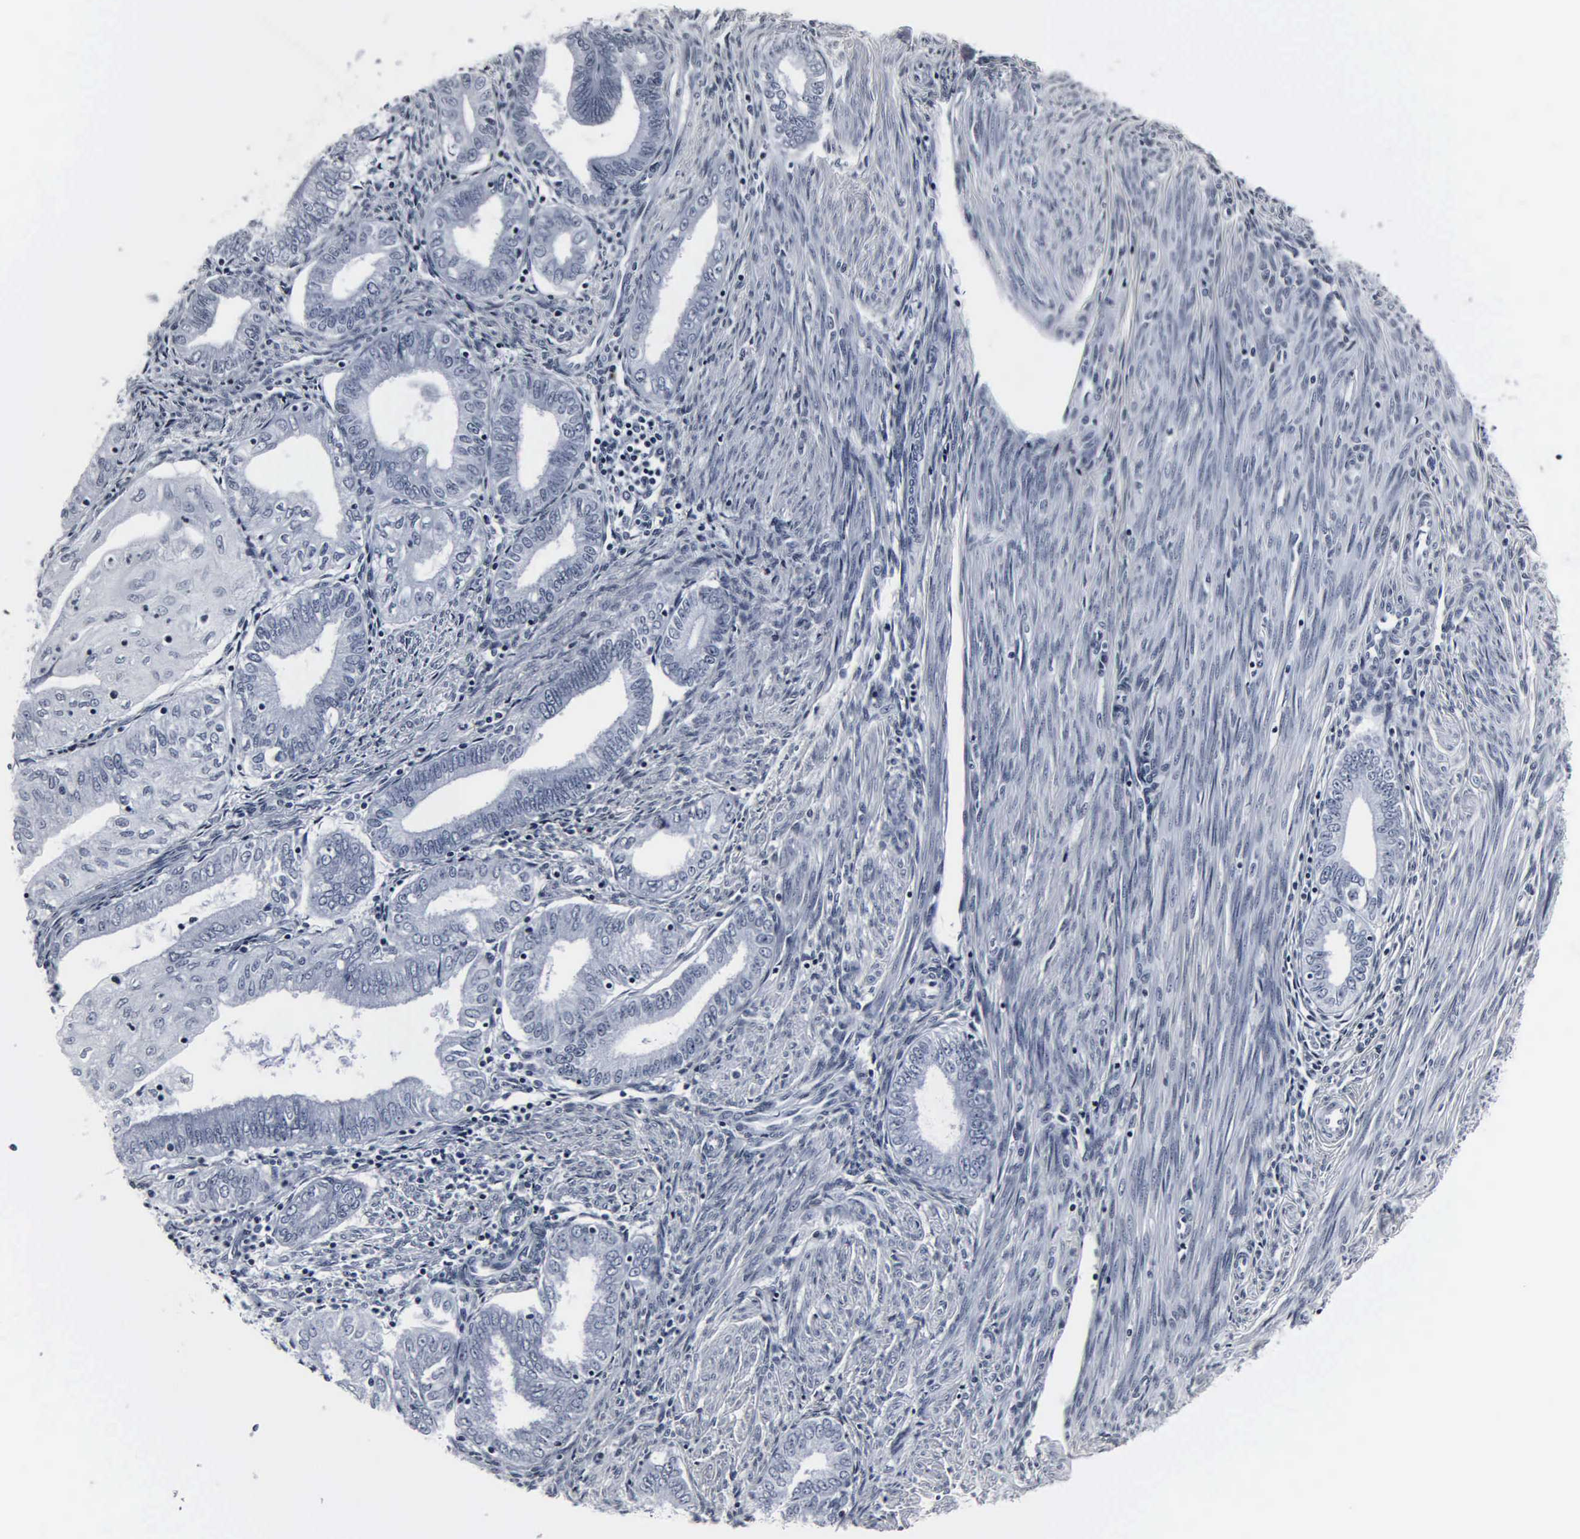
{"staining": {"intensity": "negative", "quantity": "none", "location": "none"}, "tissue": "endometrial cancer", "cell_type": "Tumor cells", "image_type": "cancer", "snomed": [{"axis": "morphology", "description": "Adenocarcinoma, NOS"}, {"axis": "topography", "description": "Endometrium"}], "caption": "Protein analysis of adenocarcinoma (endometrial) reveals no significant expression in tumor cells.", "gene": "DGCR2", "patient": {"sex": "female", "age": 55}}